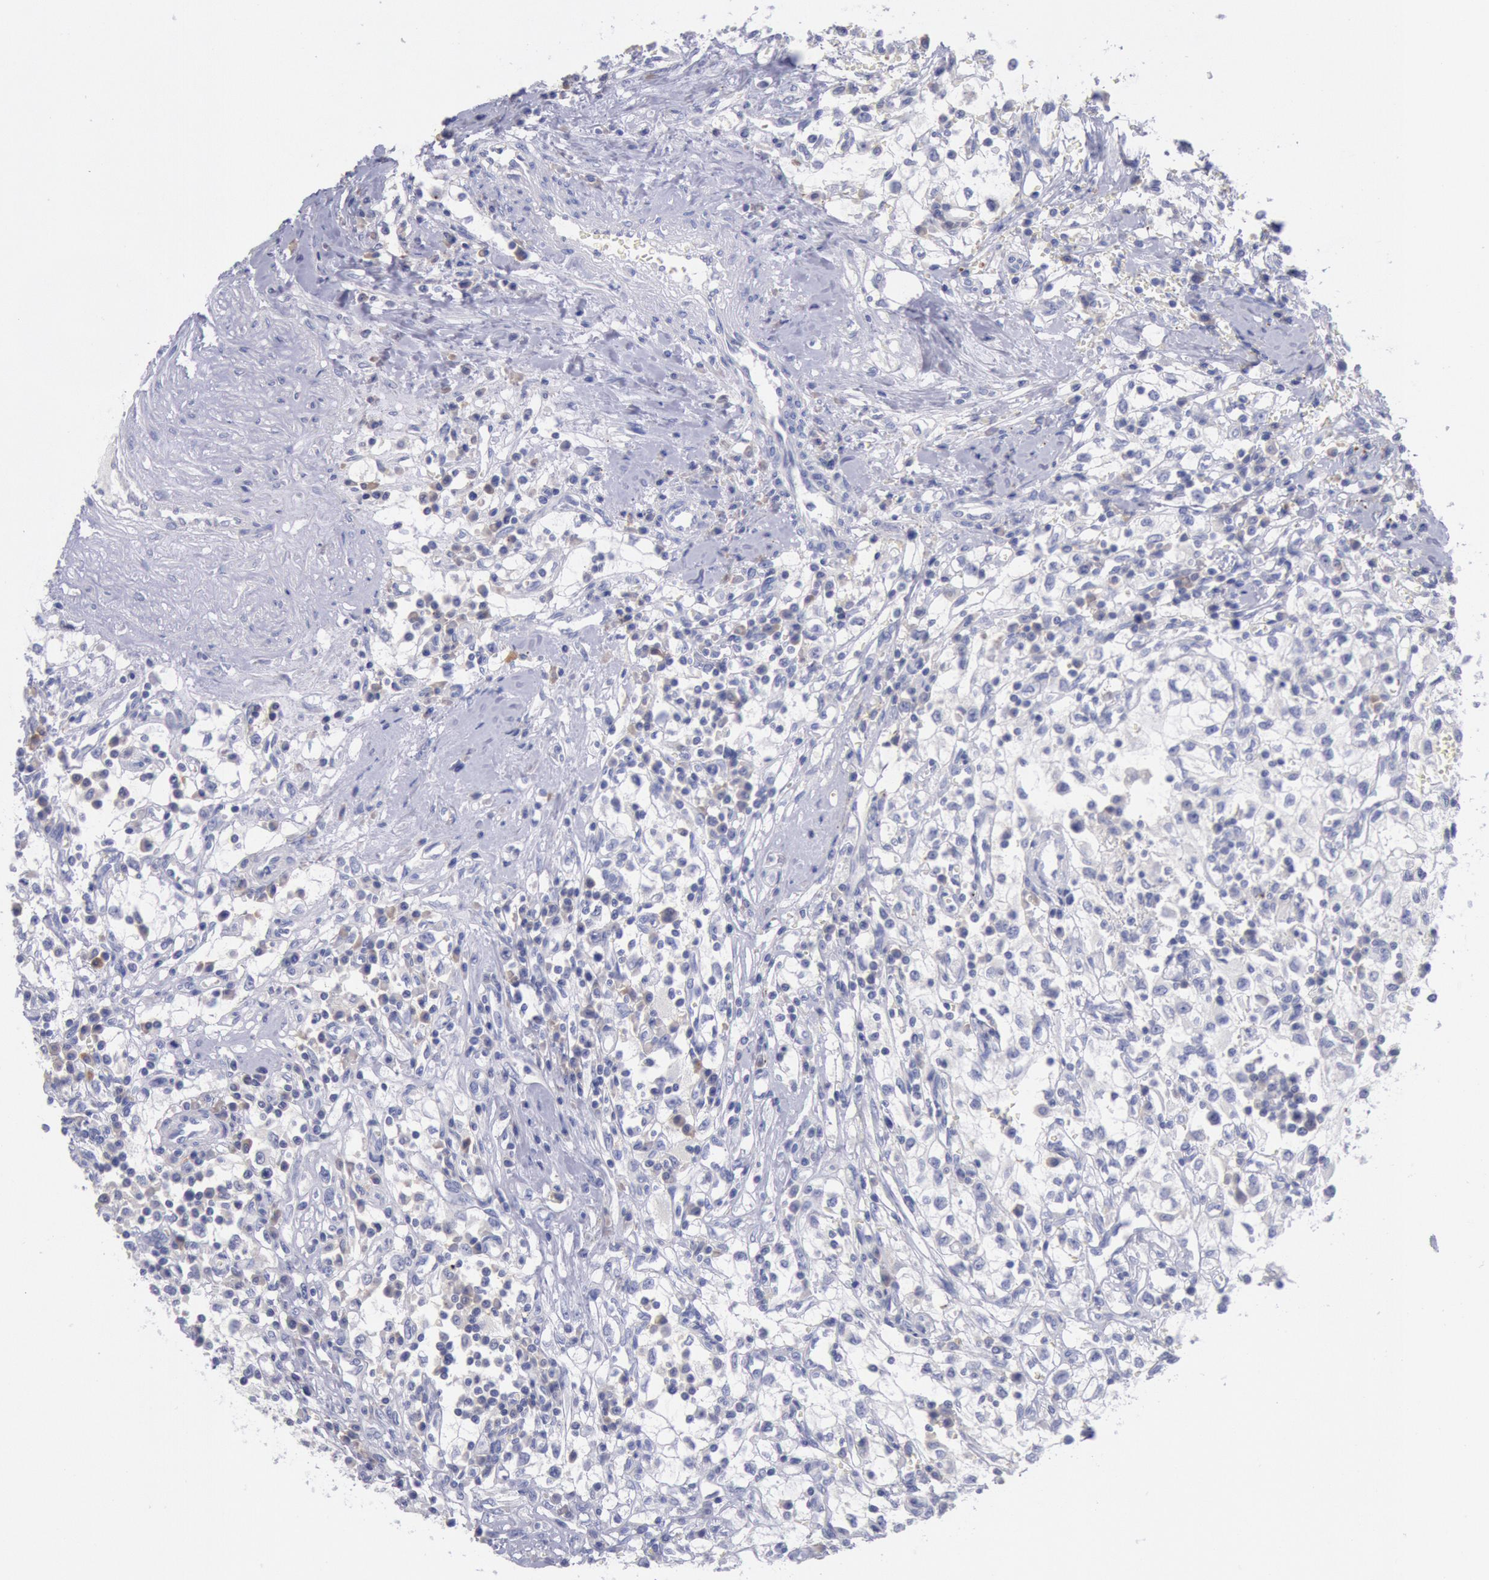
{"staining": {"intensity": "negative", "quantity": "none", "location": "none"}, "tissue": "renal cancer", "cell_type": "Tumor cells", "image_type": "cancer", "snomed": [{"axis": "morphology", "description": "Adenocarcinoma, NOS"}, {"axis": "topography", "description": "Kidney"}], "caption": "Human adenocarcinoma (renal) stained for a protein using immunohistochemistry exhibits no expression in tumor cells.", "gene": "GAL3ST1", "patient": {"sex": "male", "age": 82}}